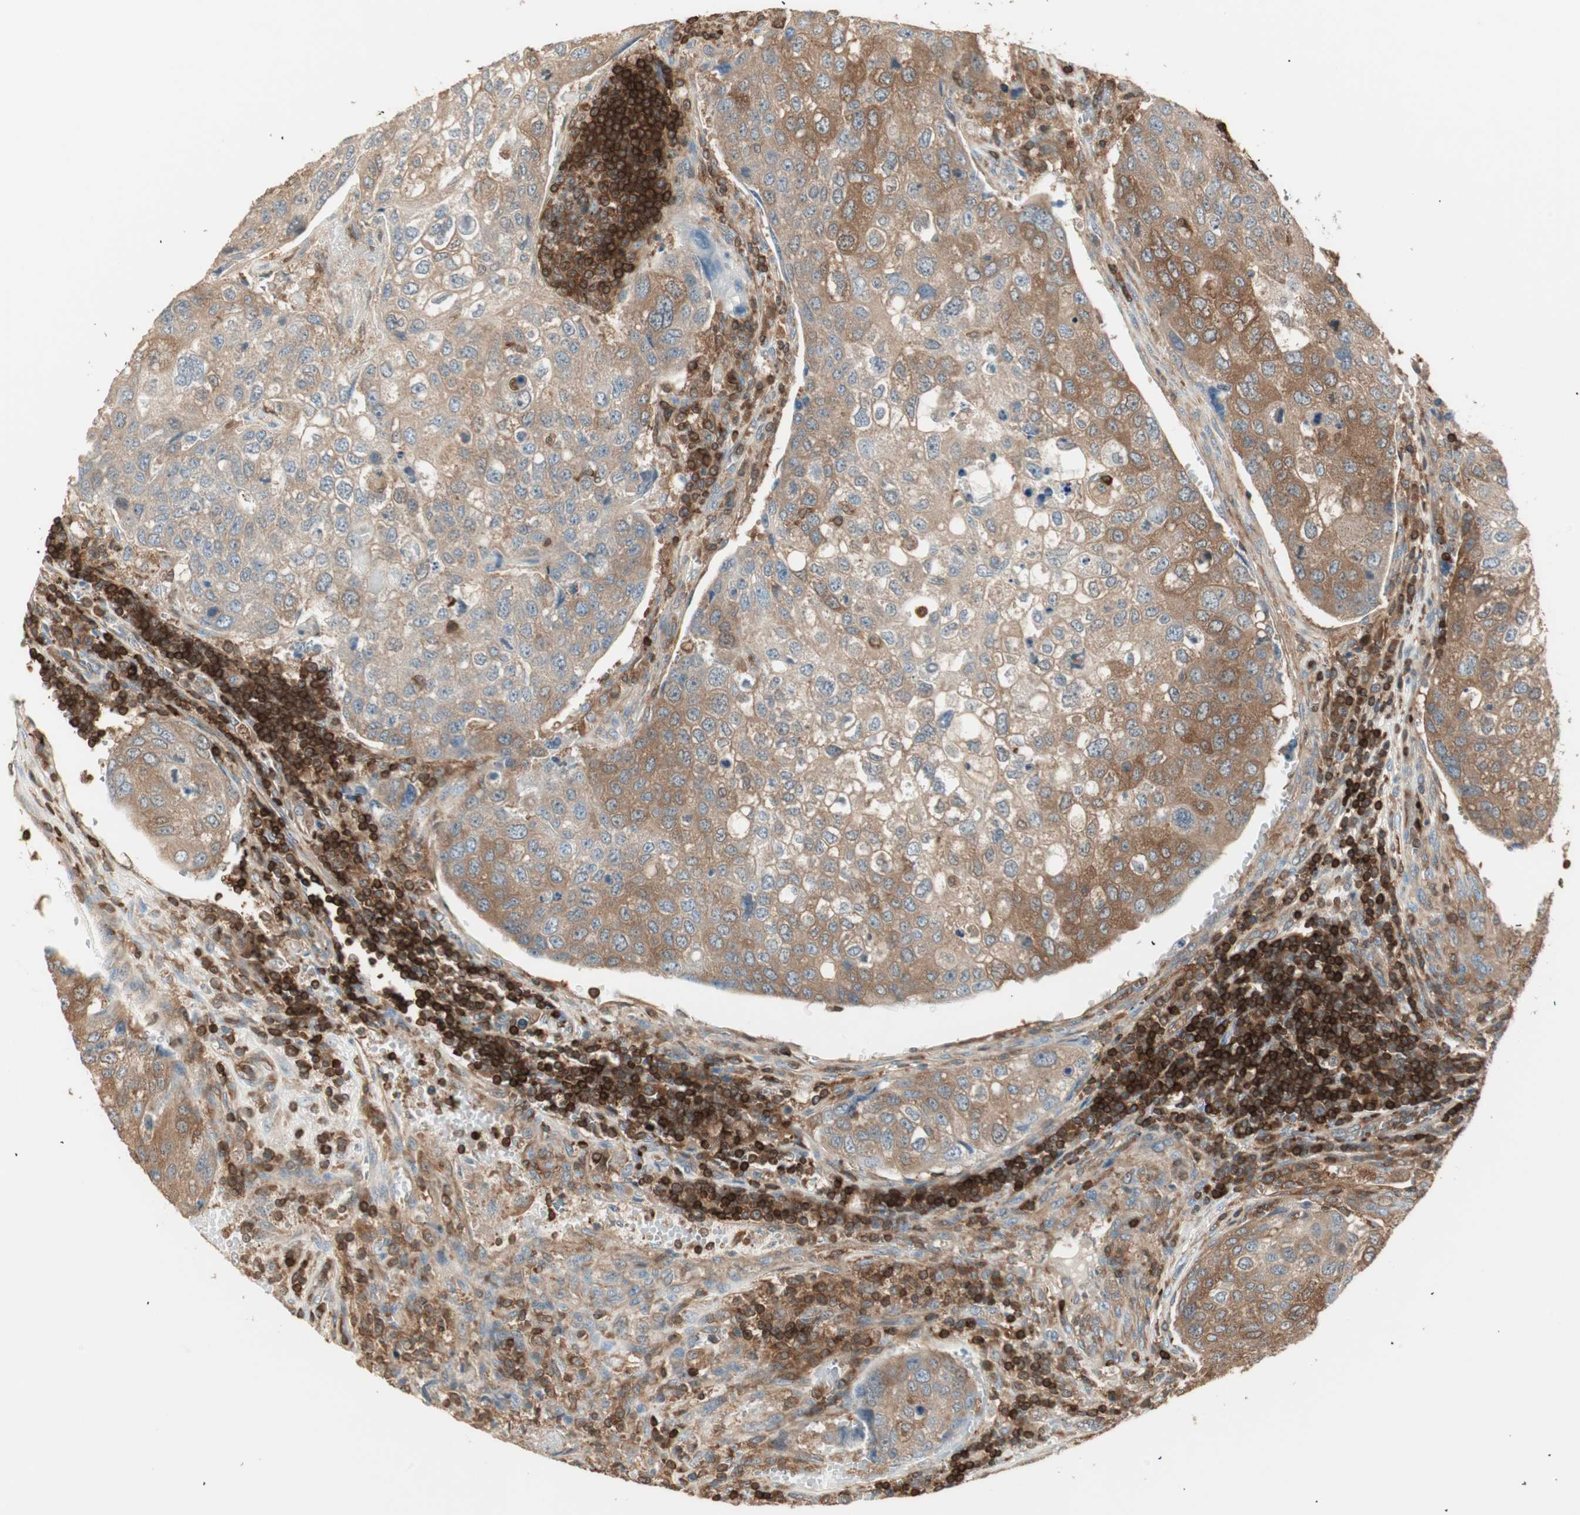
{"staining": {"intensity": "moderate", "quantity": ">75%", "location": "cytoplasmic/membranous"}, "tissue": "urothelial cancer", "cell_type": "Tumor cells", "image_type": "cancer", "snomed": [{"axis": "morphology", "description": "Urothelial carcinoma, High grade"}, {"axis": "topography", "description": "Lymph node"}, {"axis": "topography", "description": "Urinary bladder"}], "caption": "Urothelial cancer stained for a protein (brown) exhibits moderate cytoplasmic/membranous positive positivity in about >75% of tumor cells.", "gene": "CRLF3", "patient": {"sex": "male", "age": 51}}